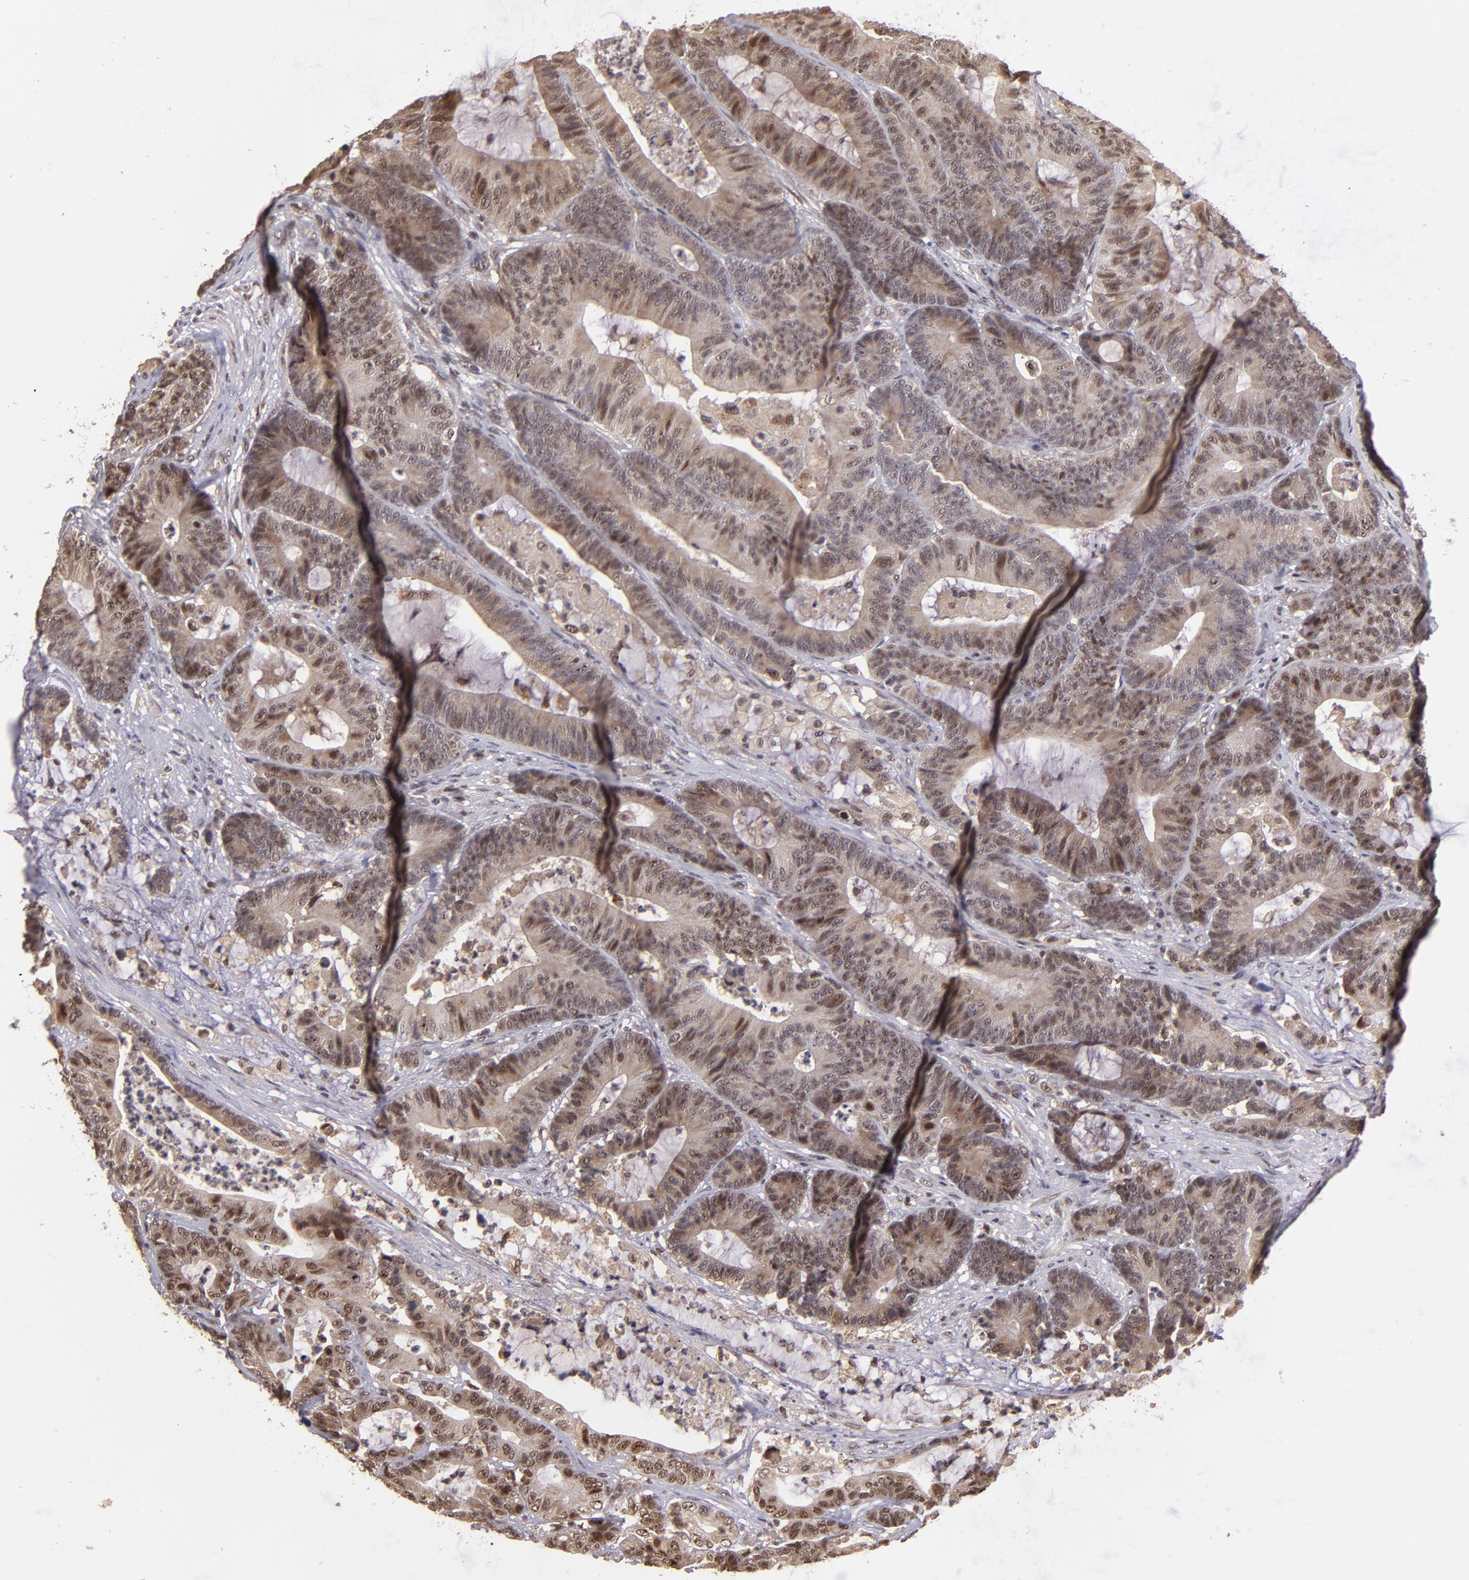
{"staining": {"intensity": "moderate", "quantity": "25%-75%", "location": "cytoplasmic/membranous,nuclear"}, "tissue": "colorectal cancer", "cell_type": "Tumor cells", "image_type": "cancer", "snomed": [{"axis": "morphology", "description": "Adenocarcinoma, NOS"}, {"axis": "topography", "description": "Colon"}], "caption": "Human colorectal cancer stained with a protein marker exhibits moderate staining in tumor cells.", "gene": "ABHD12B", "patient": {"sex": "female", "age": 84}}